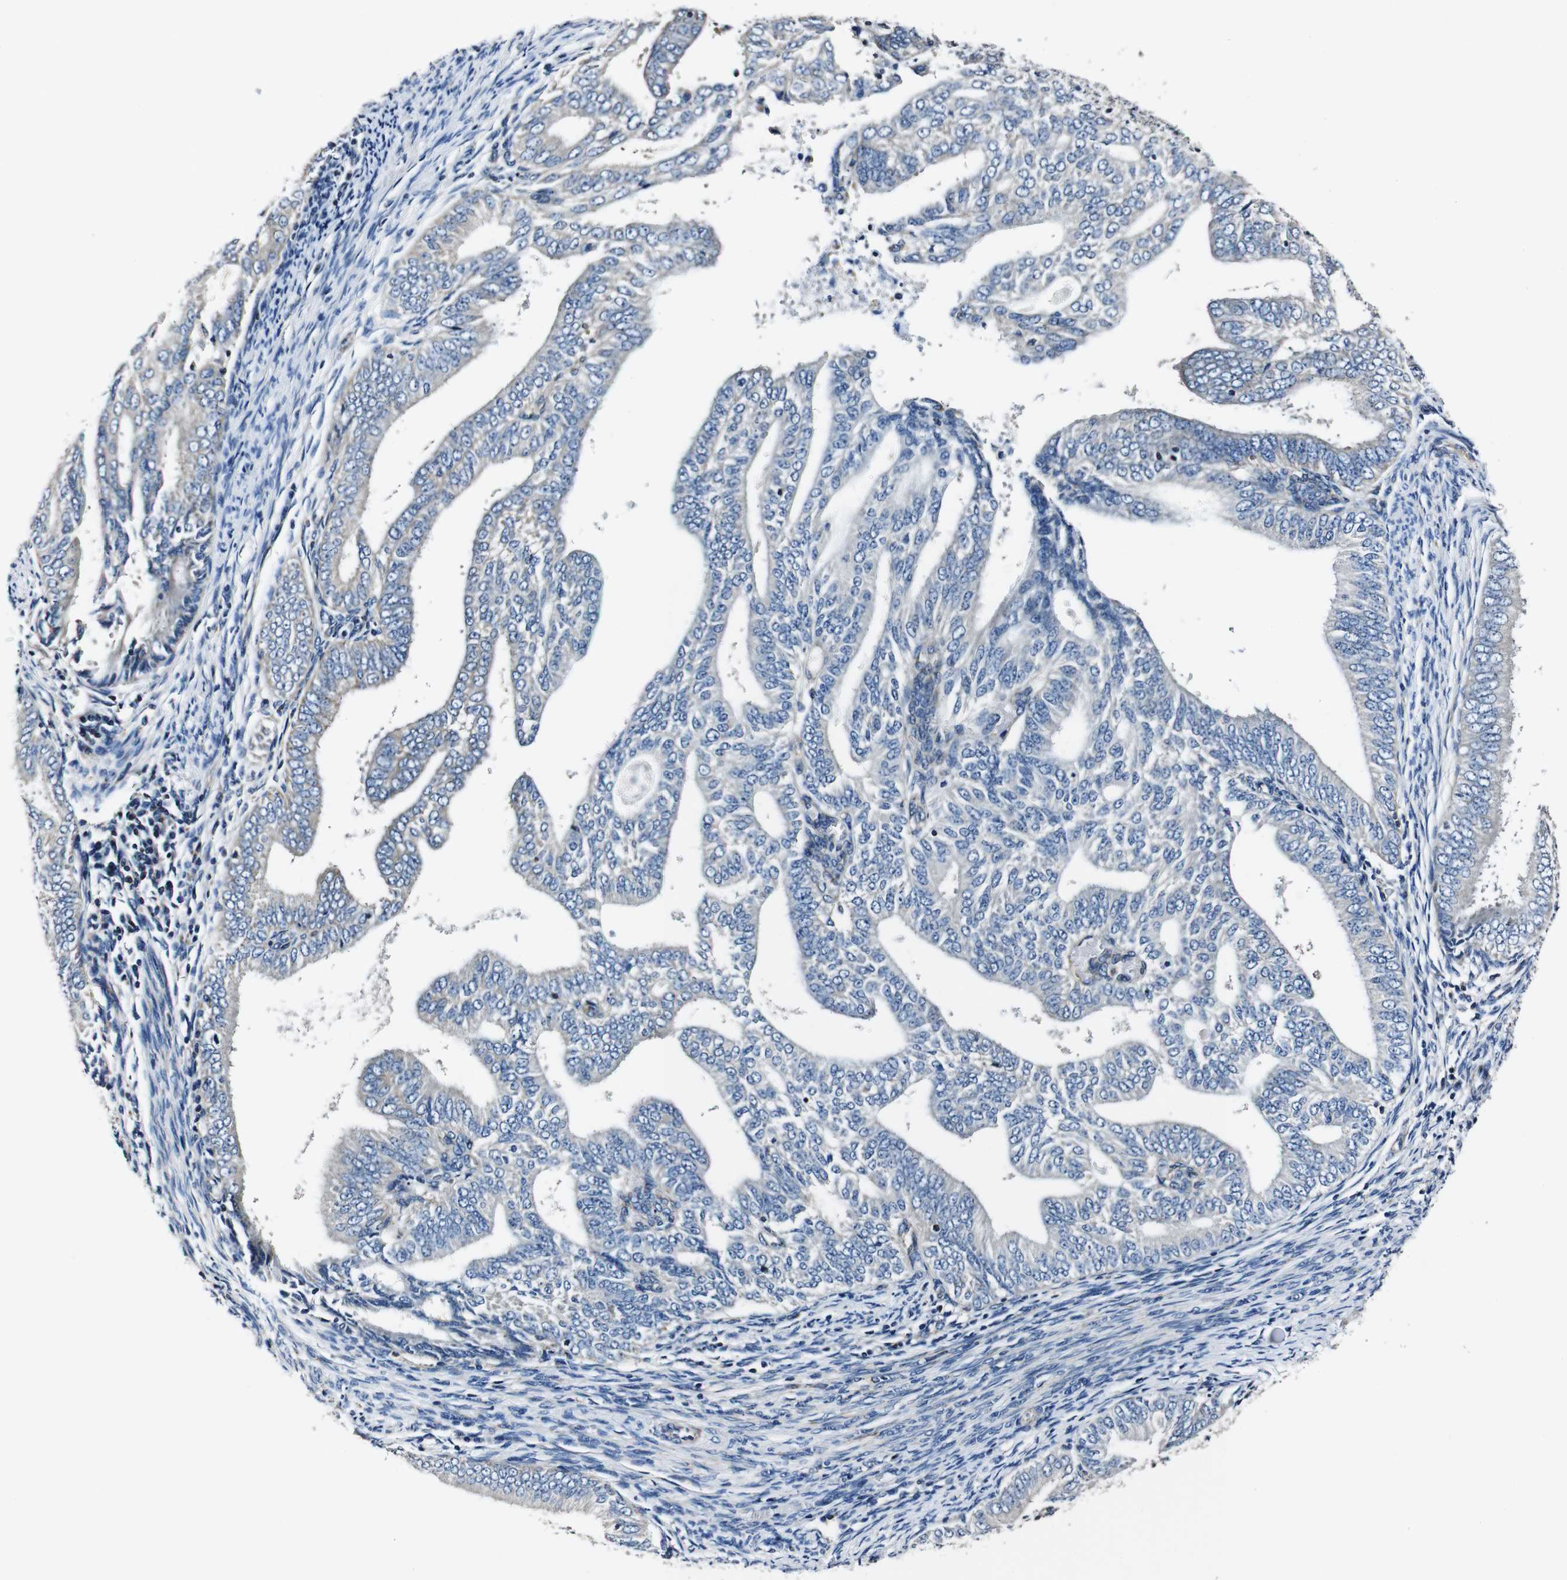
{"staining": {"intensity": "moderate", "quantity": "<25%", "location": "cytoplasmic/membranous"}, "tissue": "endometrial cancer", "cell_type": "Tumor cells", "image_type": "cancer", "snomed": [{"axis": "morphology", "description": "Adenocarcinoma, NOS"}, {"axis": "topography", "description": "Endometrium"}], "caption": "Human adenocarcinoma (endometrial) stained for a protein (brown) displays moderate cytoplasmic/membranous positive positivity in approximately <25% of tumor cells.", "gene": "HK1", "patient": {"sex": "female", "age": 58}}